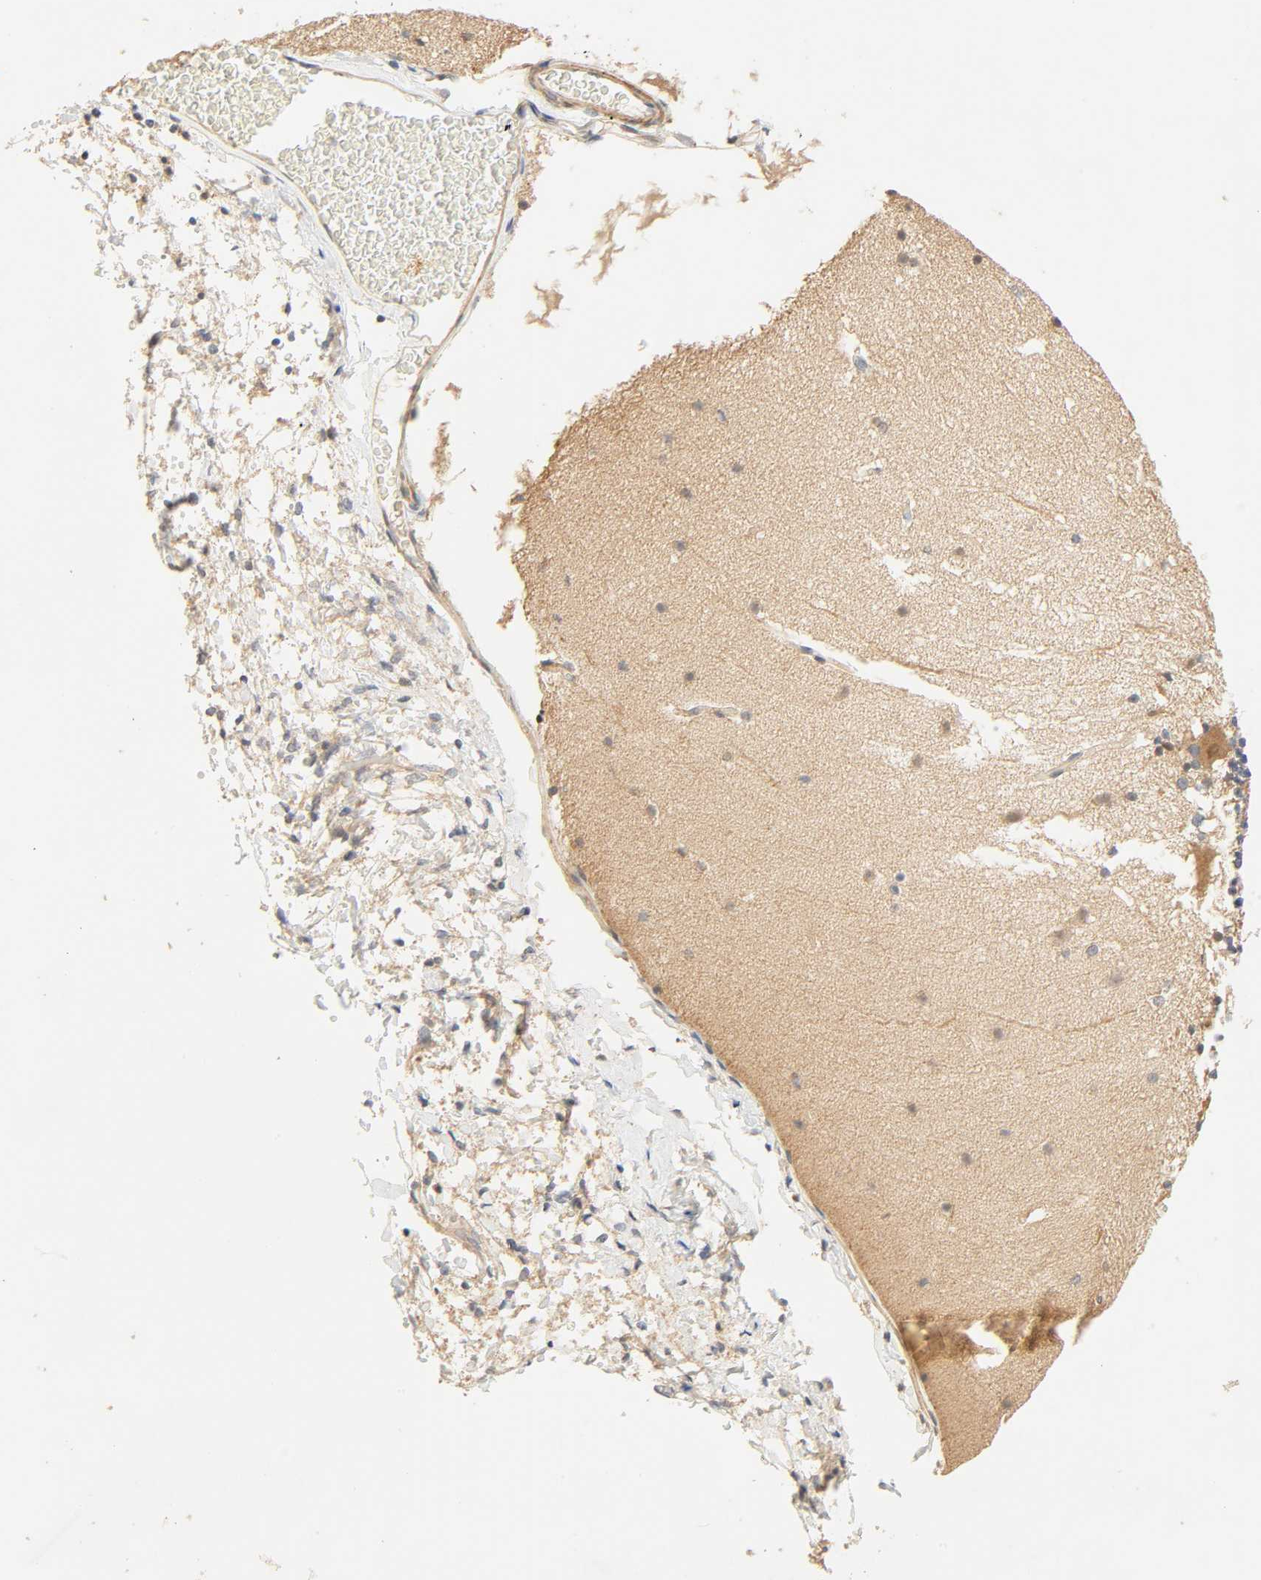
{"staining": {"intensity": "weak", "quantity": "25%-75%", "location": "cytoplasmic/membranous"}, "tissue": "cerebellum", "cell_type": "Cells in granular layer", "image_type": "normal", "snomed": [{"axis": "morphology", "description": "Normal tissue, NOS"}, {"axis": "topography", "description": "Cerebellum"}], "caption": "Weak cytoplasmic/membranous protein positivity is seen in approximately 25%-75% of cells in granular layer in cerebellum. The staining is performed using DAB brown chromogen to label protein expression. The nuclei are counter-stained blue using hematoxylin.", "gene": "CACNA1G", "patient": {"sex": "female", "age": 19}}